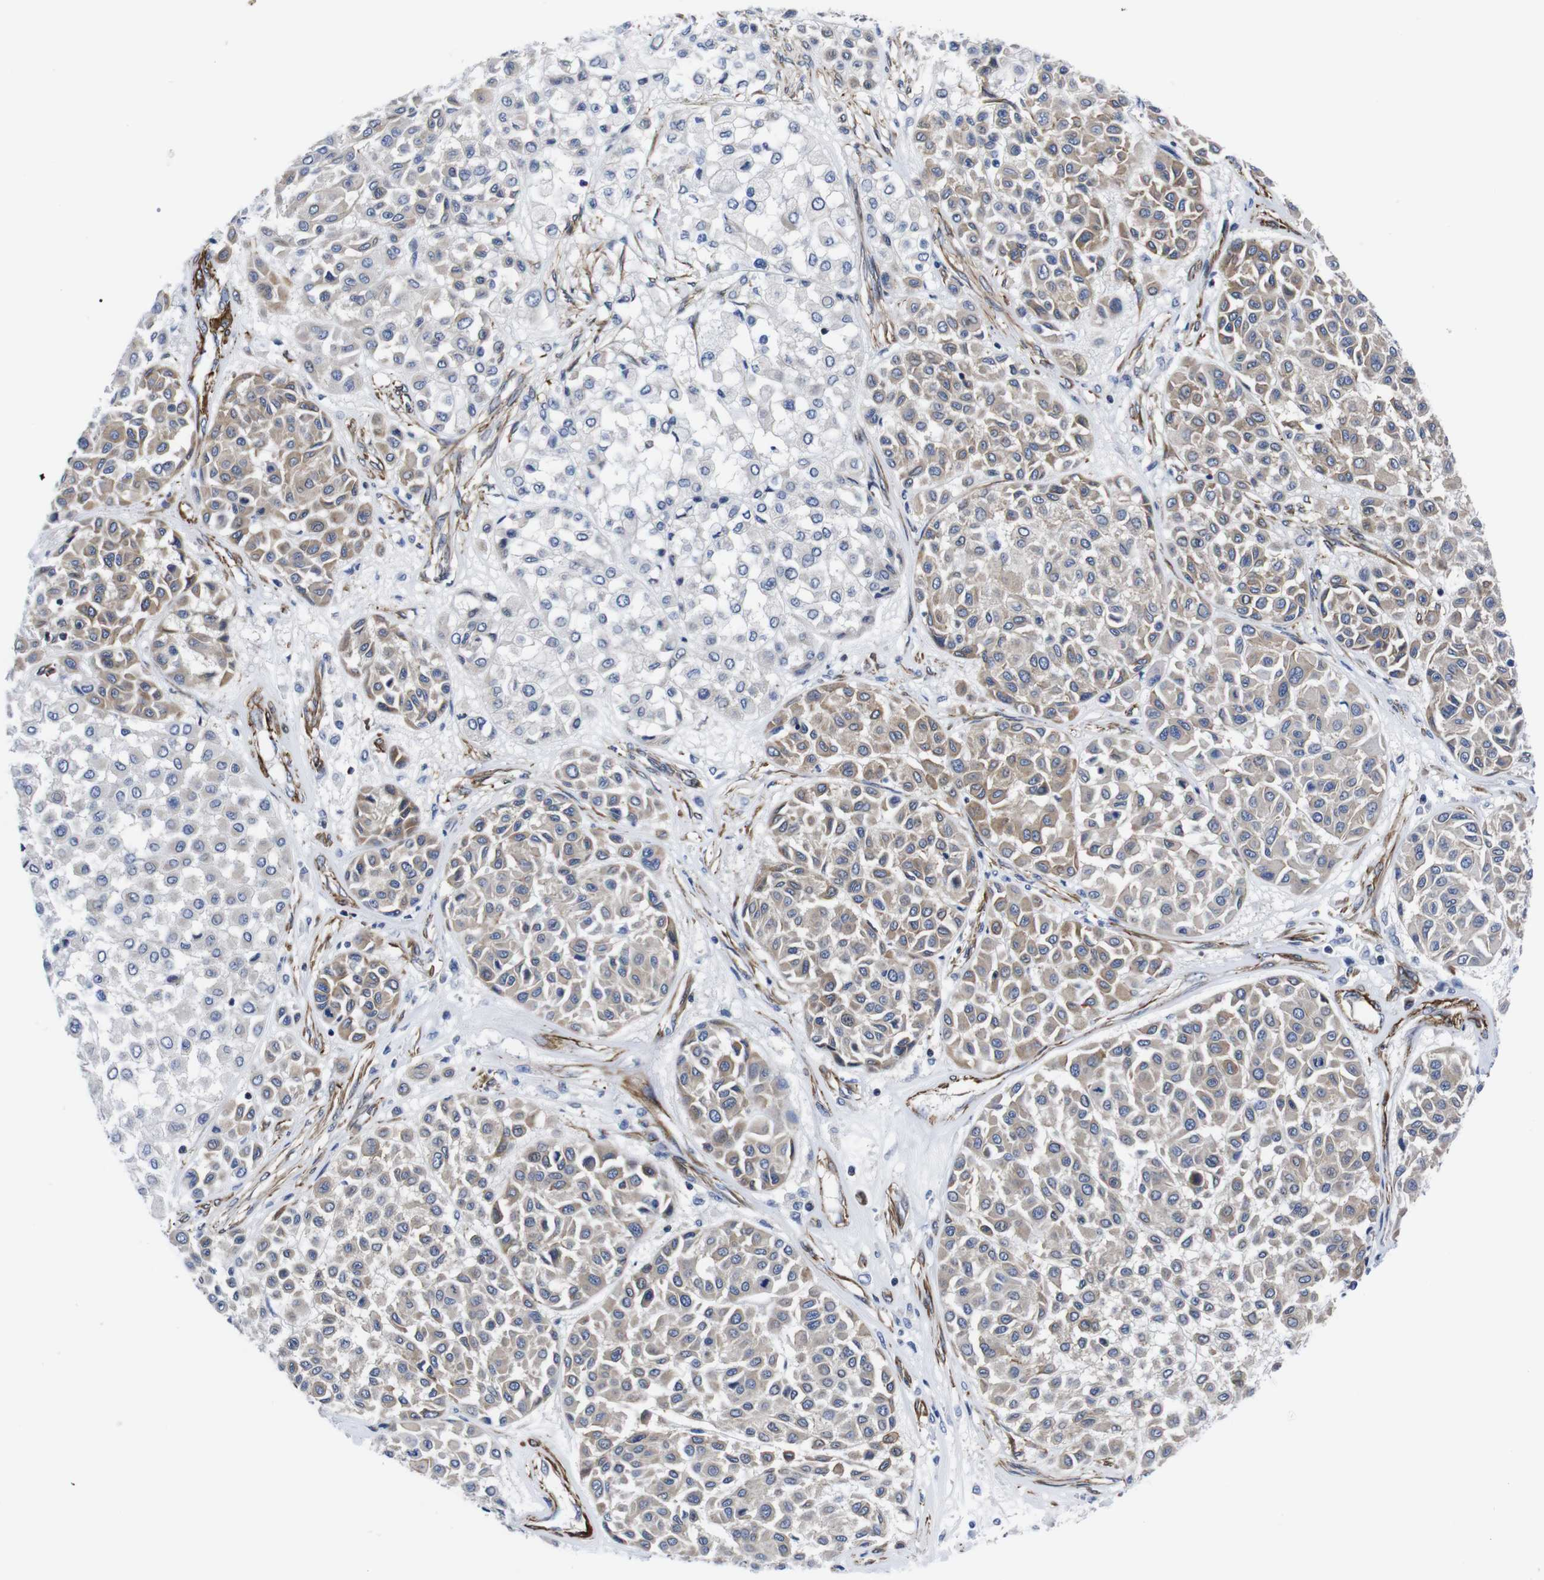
{"staining": {"intensity": "weak", "quantity": ">75%", "location": "cytoplasmic/membranous"}, "tissue": "melanoma", "cell_type": "Tumor cells", "image_type": "cancer", "snomed": [{"axis": "morphology", "description": "Malignant melanoma, Metastatic site"}, {"axis": "topography", "description": "Soft tissue"}], "caption": "Immunohistochemical staining of malignant melanoma (metastatic site) exhibits low levels of weak cytoplasmic/membranous expression in about >75% of tumor cells.", "gene": "WNT10A", "patient": {"sex": "male", "age": 41}}